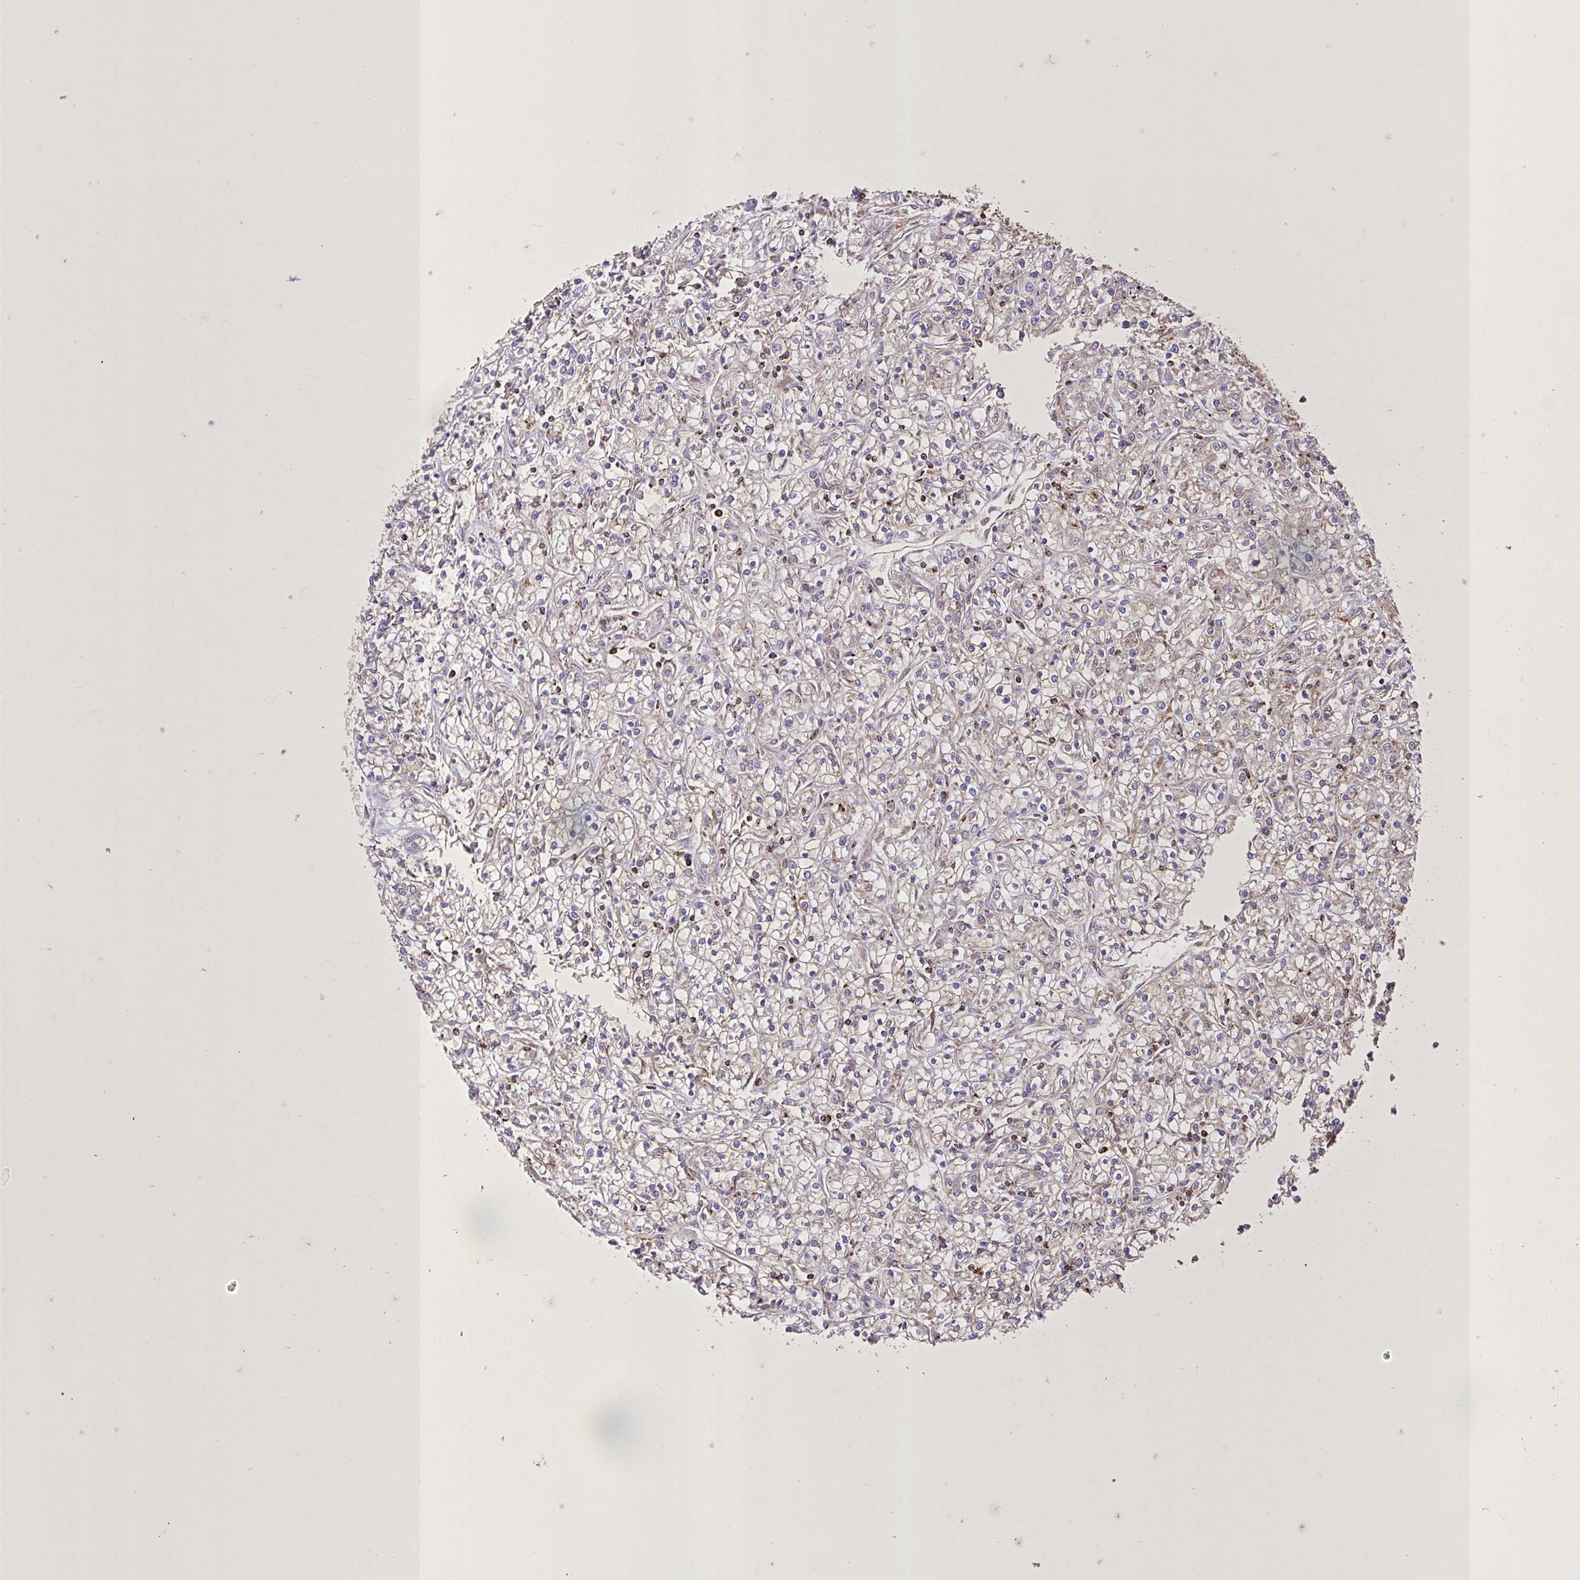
{"staining": {"intensity": "weak", "quantity": "<25%", "location": "cytoplasmic/membranous"}, "tissue": "renal cancer", "cell_type": "Tumor cells", "image_type": "cancer", "snomed": [{"axis": "morphology", "description": "Adenocarcinoma, NOS"}, {"axis": "topography", "description": "Kidney"}], "caption": "Protein analysis of renal cancer (adenocarcinoma) exhibits no significant expression in tumor cells. (DAB immunohistochemistry with hematoxylin counter stain).", "gene": "AGK", "patient": {"sex": "female", "age": 59}}